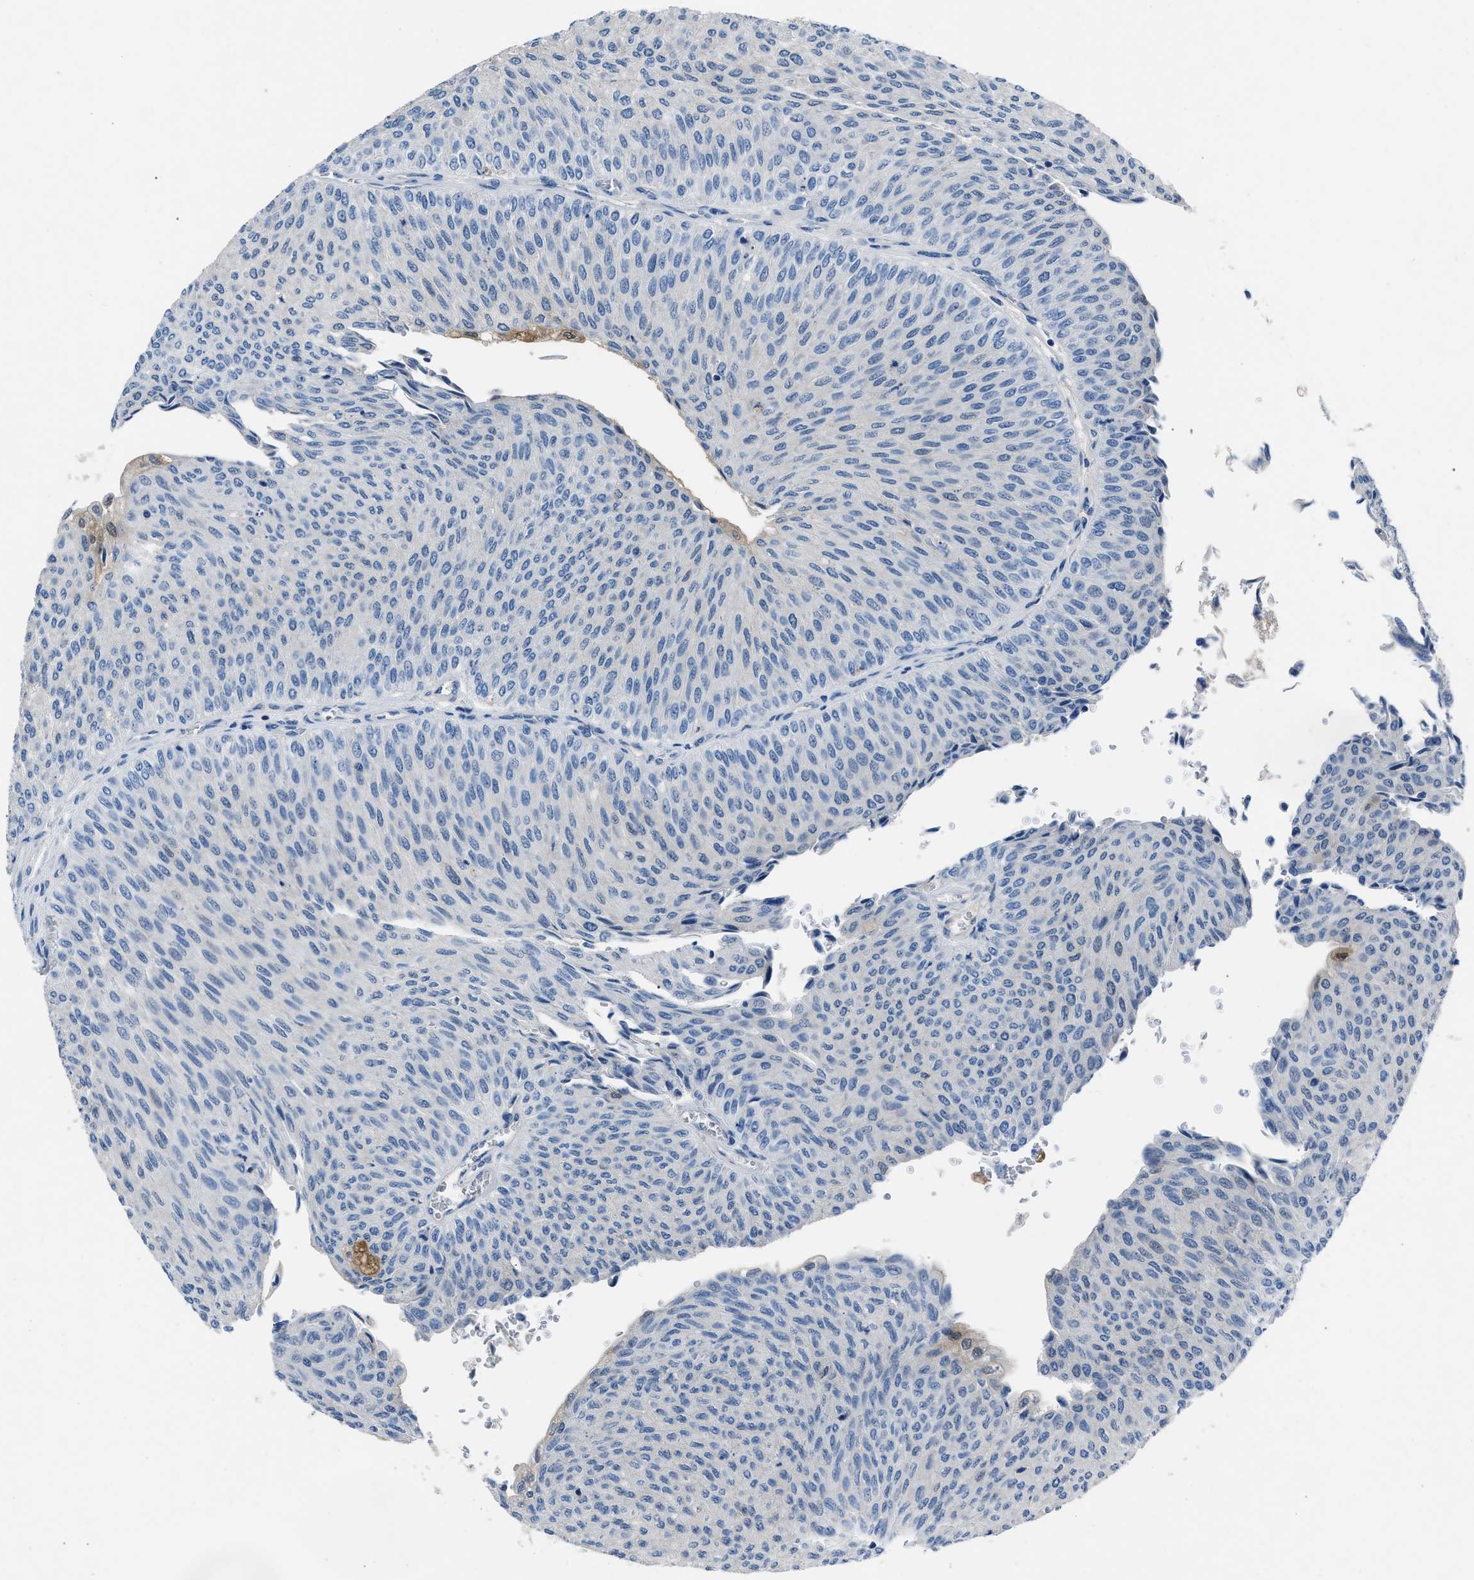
{"staining": {"intensity": "negative", "quantity": "none", "location": "none"}, "tissue": "urothelial cancer", "cell_type": "Tumor cells", "image_type": "cancer", "snomed": [{"axis": "morphology", "description": "Urothelial carcinoma, Low grade"}, {"axis": "topography", "description": "Urinary bladder"}], "caption": "Micrograph shows no significant protein expression in tumor cells of urothelial cancer.", "gene": "DNAAF5", "patient": {"sex": "male", "age": 78}}